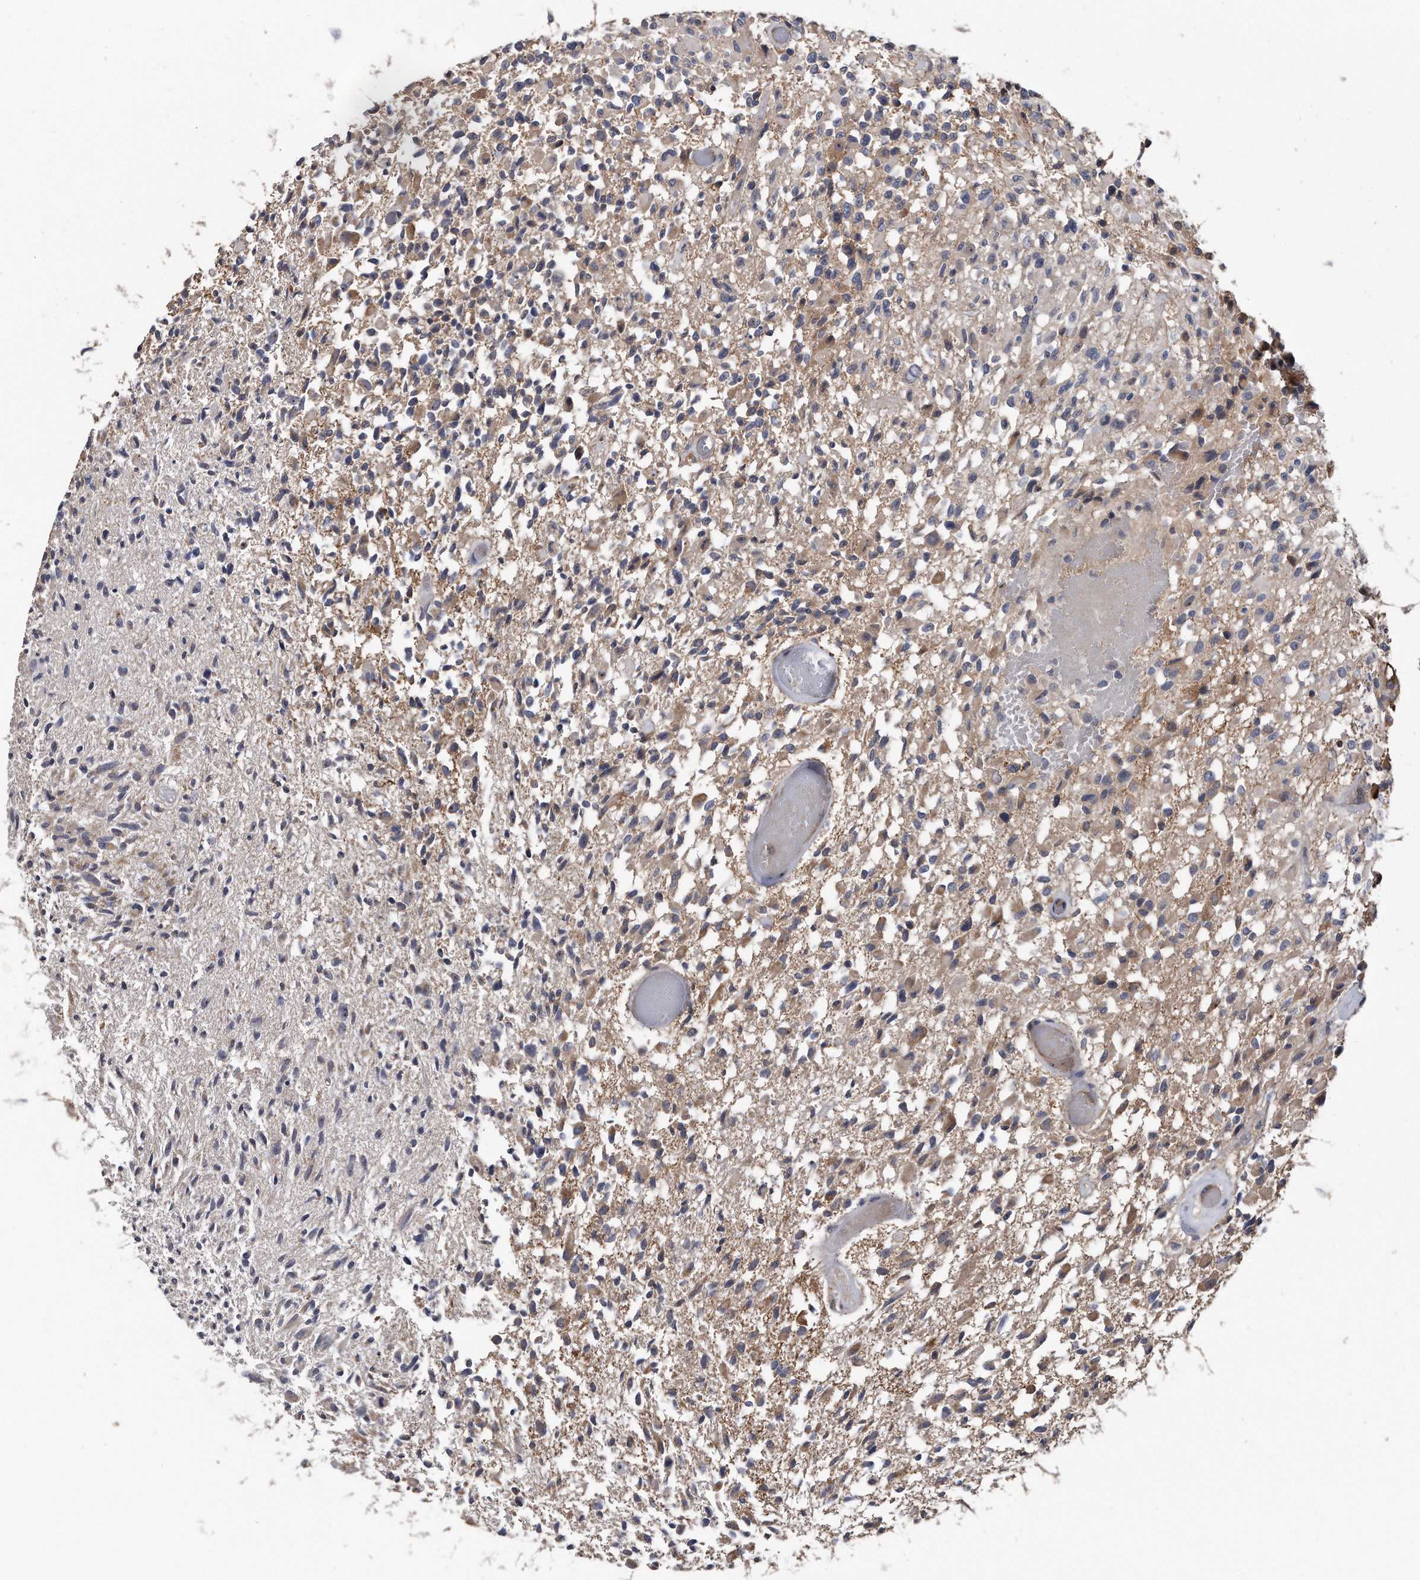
{"staining": {"intensity": "negative", "quantity": "none", "location": "none"}, "tissue": "glioma", "cell_type": "Tumor cells", "image_type": "cancer", "snomed": [{"axis": "morphology", "description": "Glioma, malignant, High grade"}, {"axis": "morphology", "description": "Glioblastoma, NOS"}, {"axis": "topography", "description": "Brain"}], "caption": "Immunohistochemical staining of human glioma reveals no significant expression in tumor cells. Nuclei are stained in blue.", "gene": "KCND3", "patient": {"sex": "male", "age": 60}}